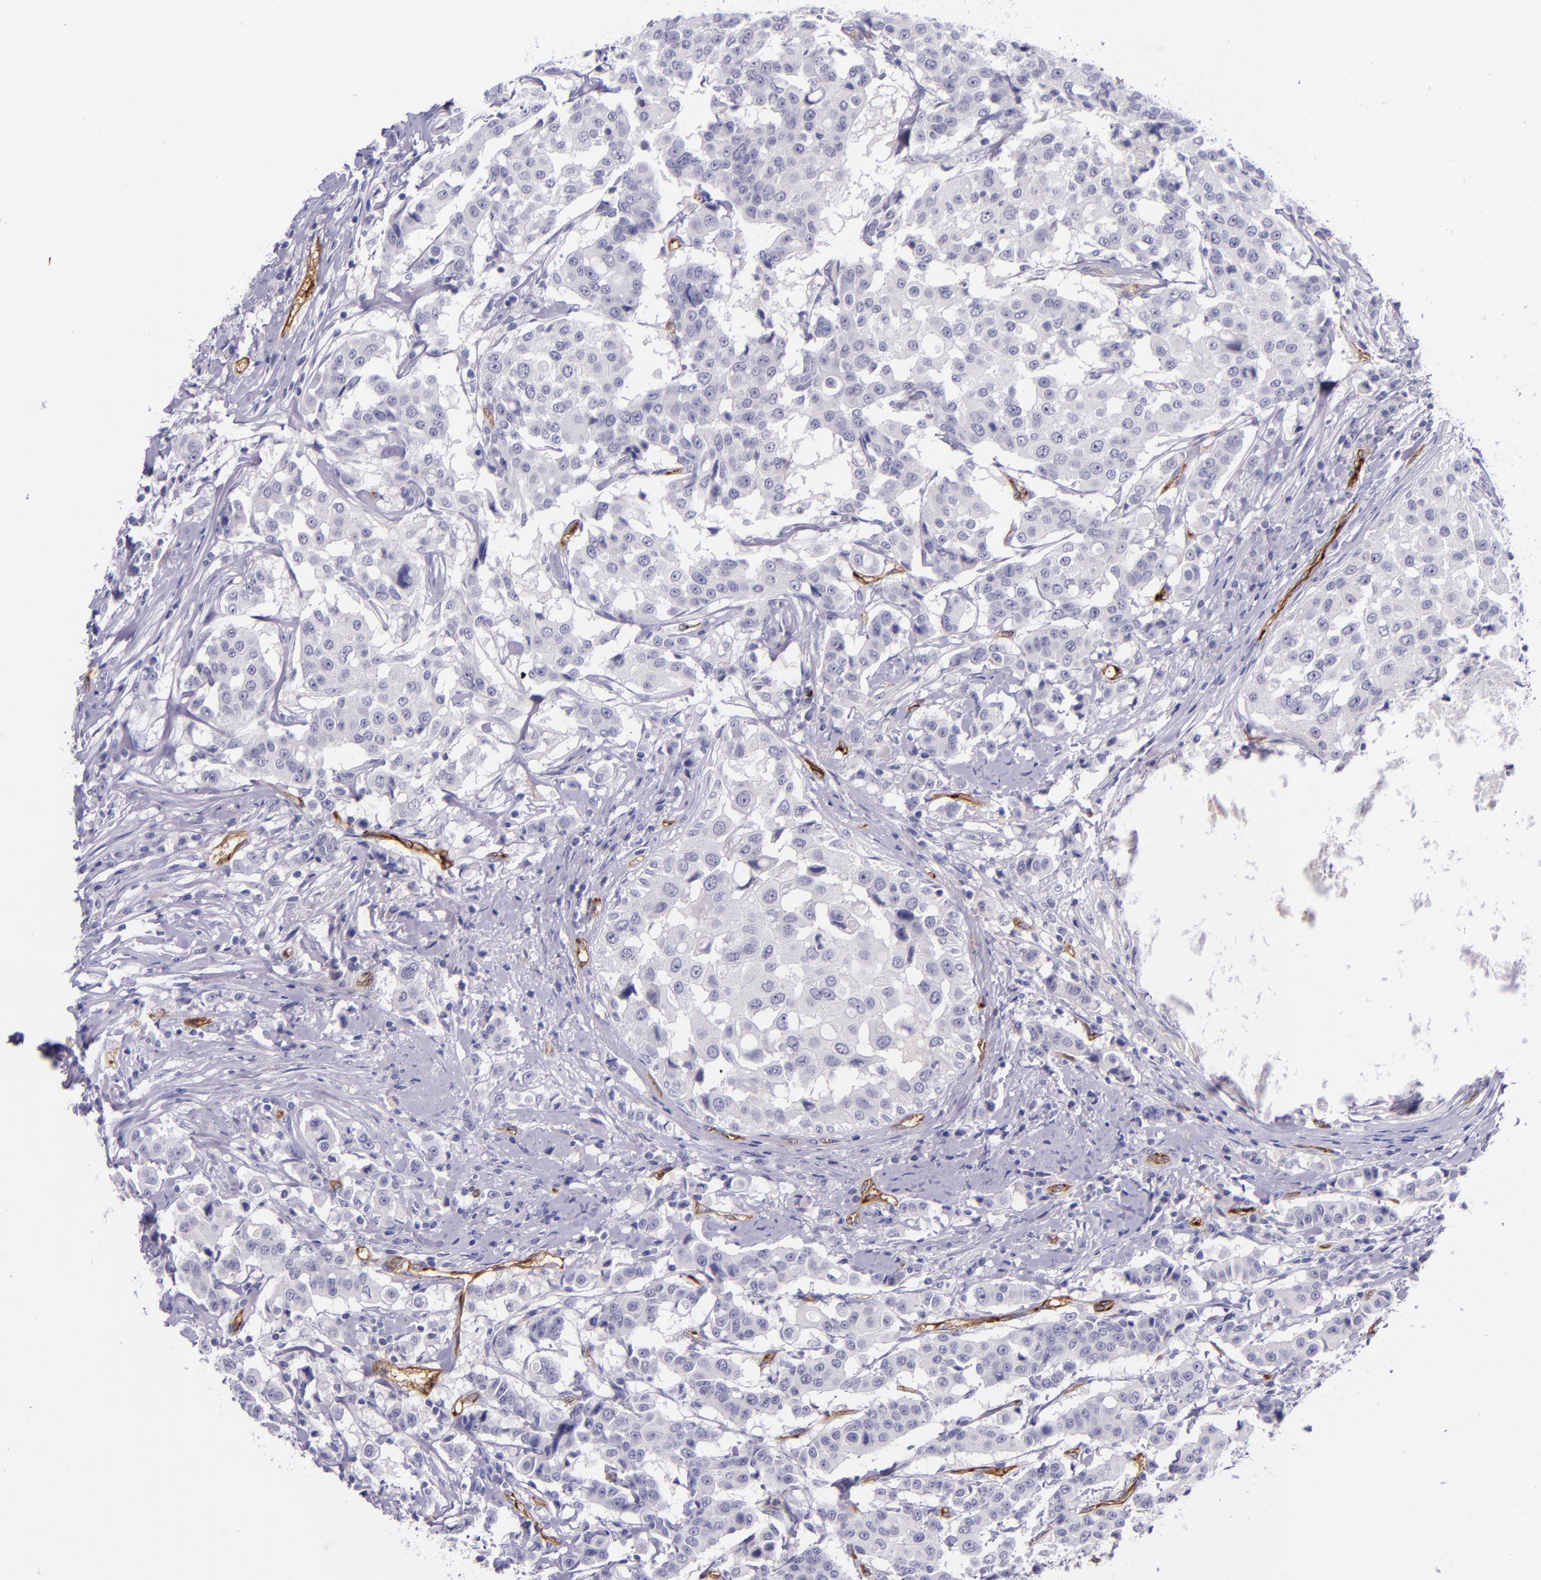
{"staining": {"intensity": "negative", "quantity": "none", "location": "none"}, "tissue": "breast cancer", "cell_type": "Tumor cells", "image_type": "cancer", "snomed": [{"axis": "morphology", "description": "Duct carcinoma"}, {"axis": "topography", "description": "Breast"}], "caption": "This is an immunohistochemistry image of breast intraductal carcinoma. There is no expression in tumor cells.", "gene": "NOS3", "patient": {"sex": "female", "age": 27}}